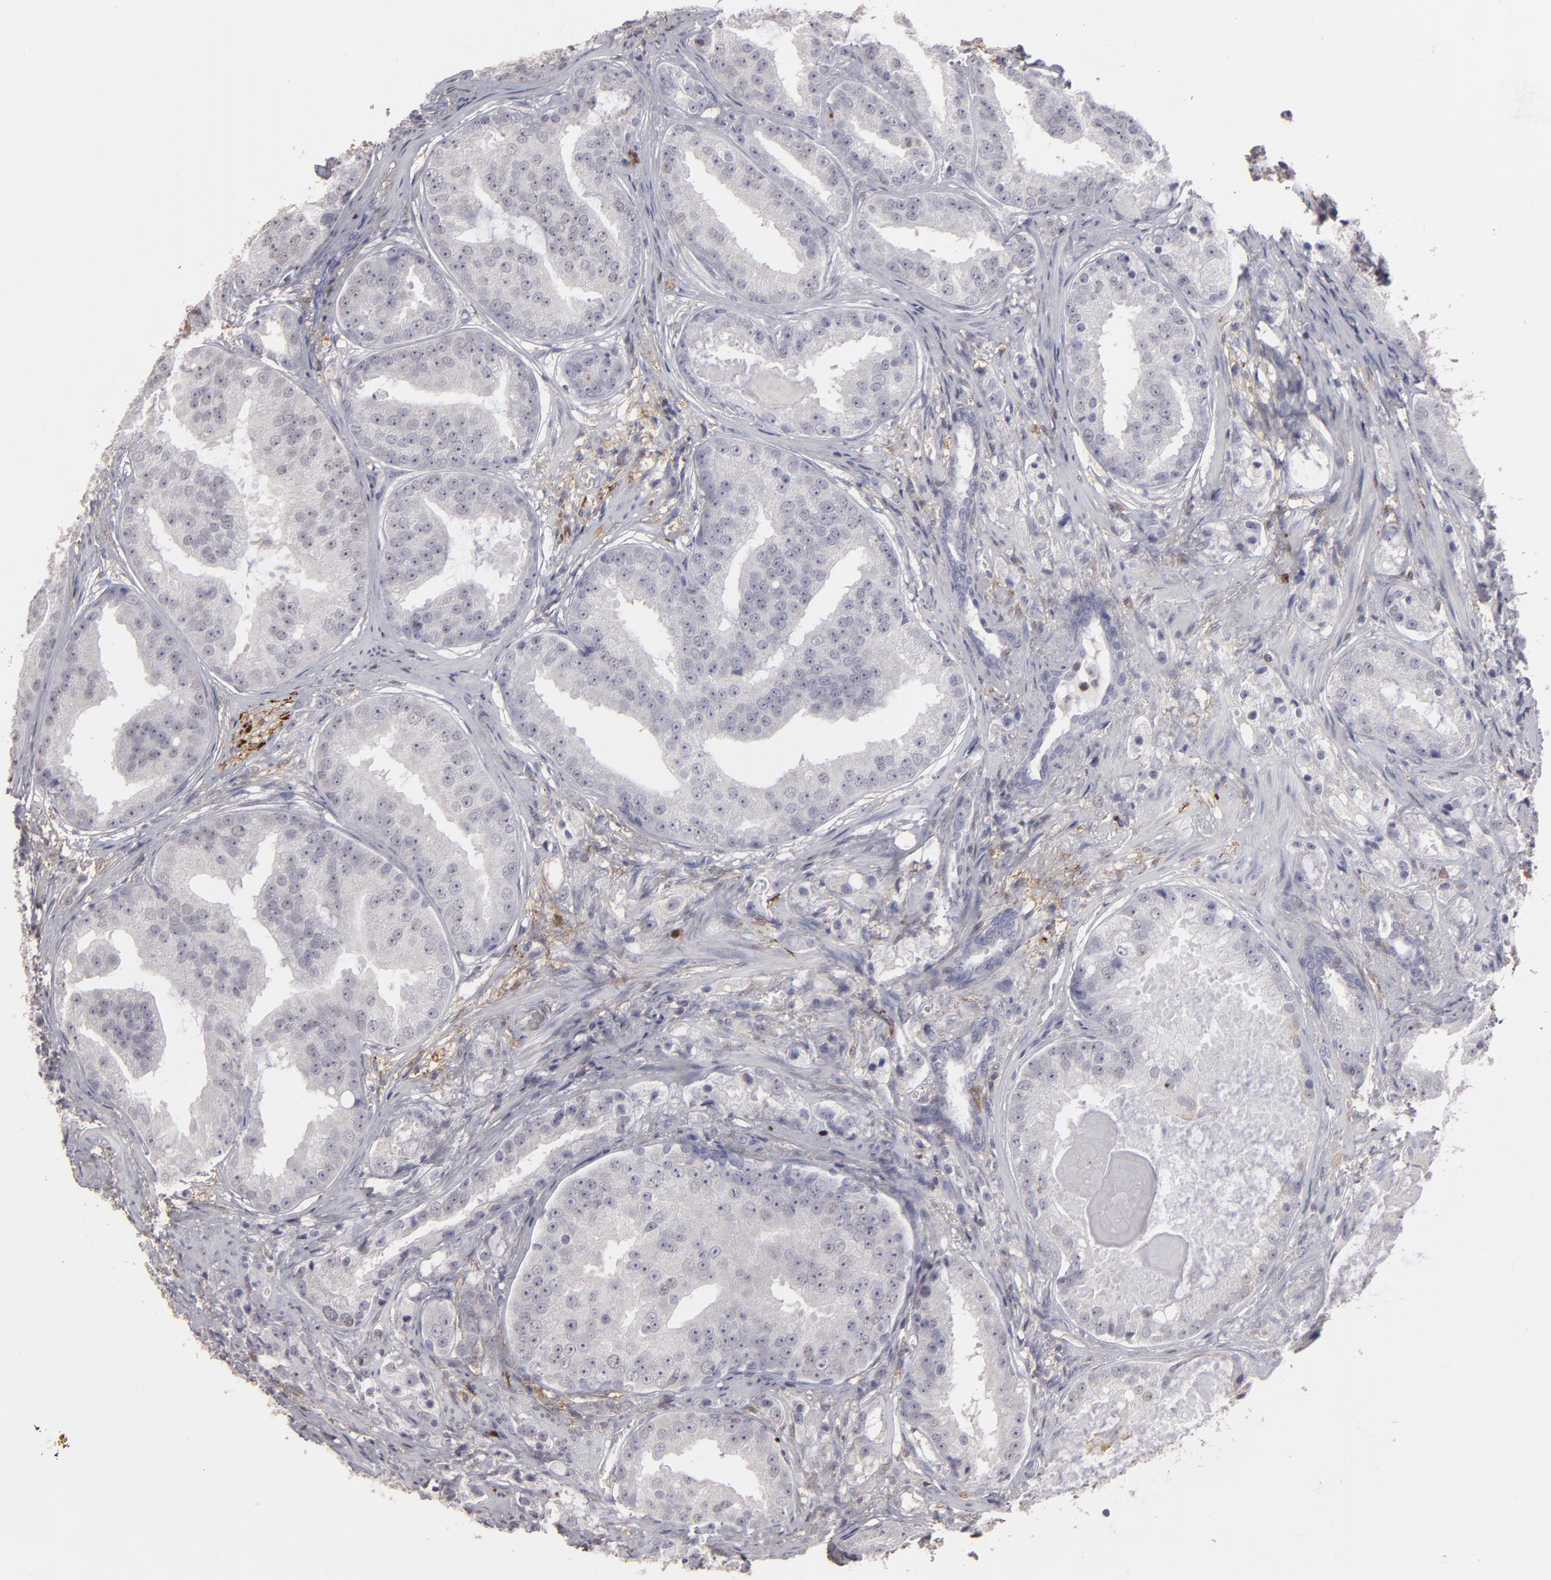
{"staining": {"intensity": "weak", "quantity": "<25%", "location": "cytoplasmic/membranous"}, "tissue": "prostate cancer", "cell_type": "Tumor cells", "image_type": "cancer", "snomed": [{"axis": "morphology", "description": "Adenocarcinoma, High grade"}, {"axis": "topography", "description": "Prostate"}], "caption": "Protein analysis of high-grade adenocarcinoma (prostate) demonstrates no significant expression in tumor cells. The staining is performed using DAB (3,3'-diaminobenzidine) brown chromogen with nuclei counter-stained in using hematoxylin.", "gene": "SEMA3G", "patient": {"sex": "male", "age": 67}}